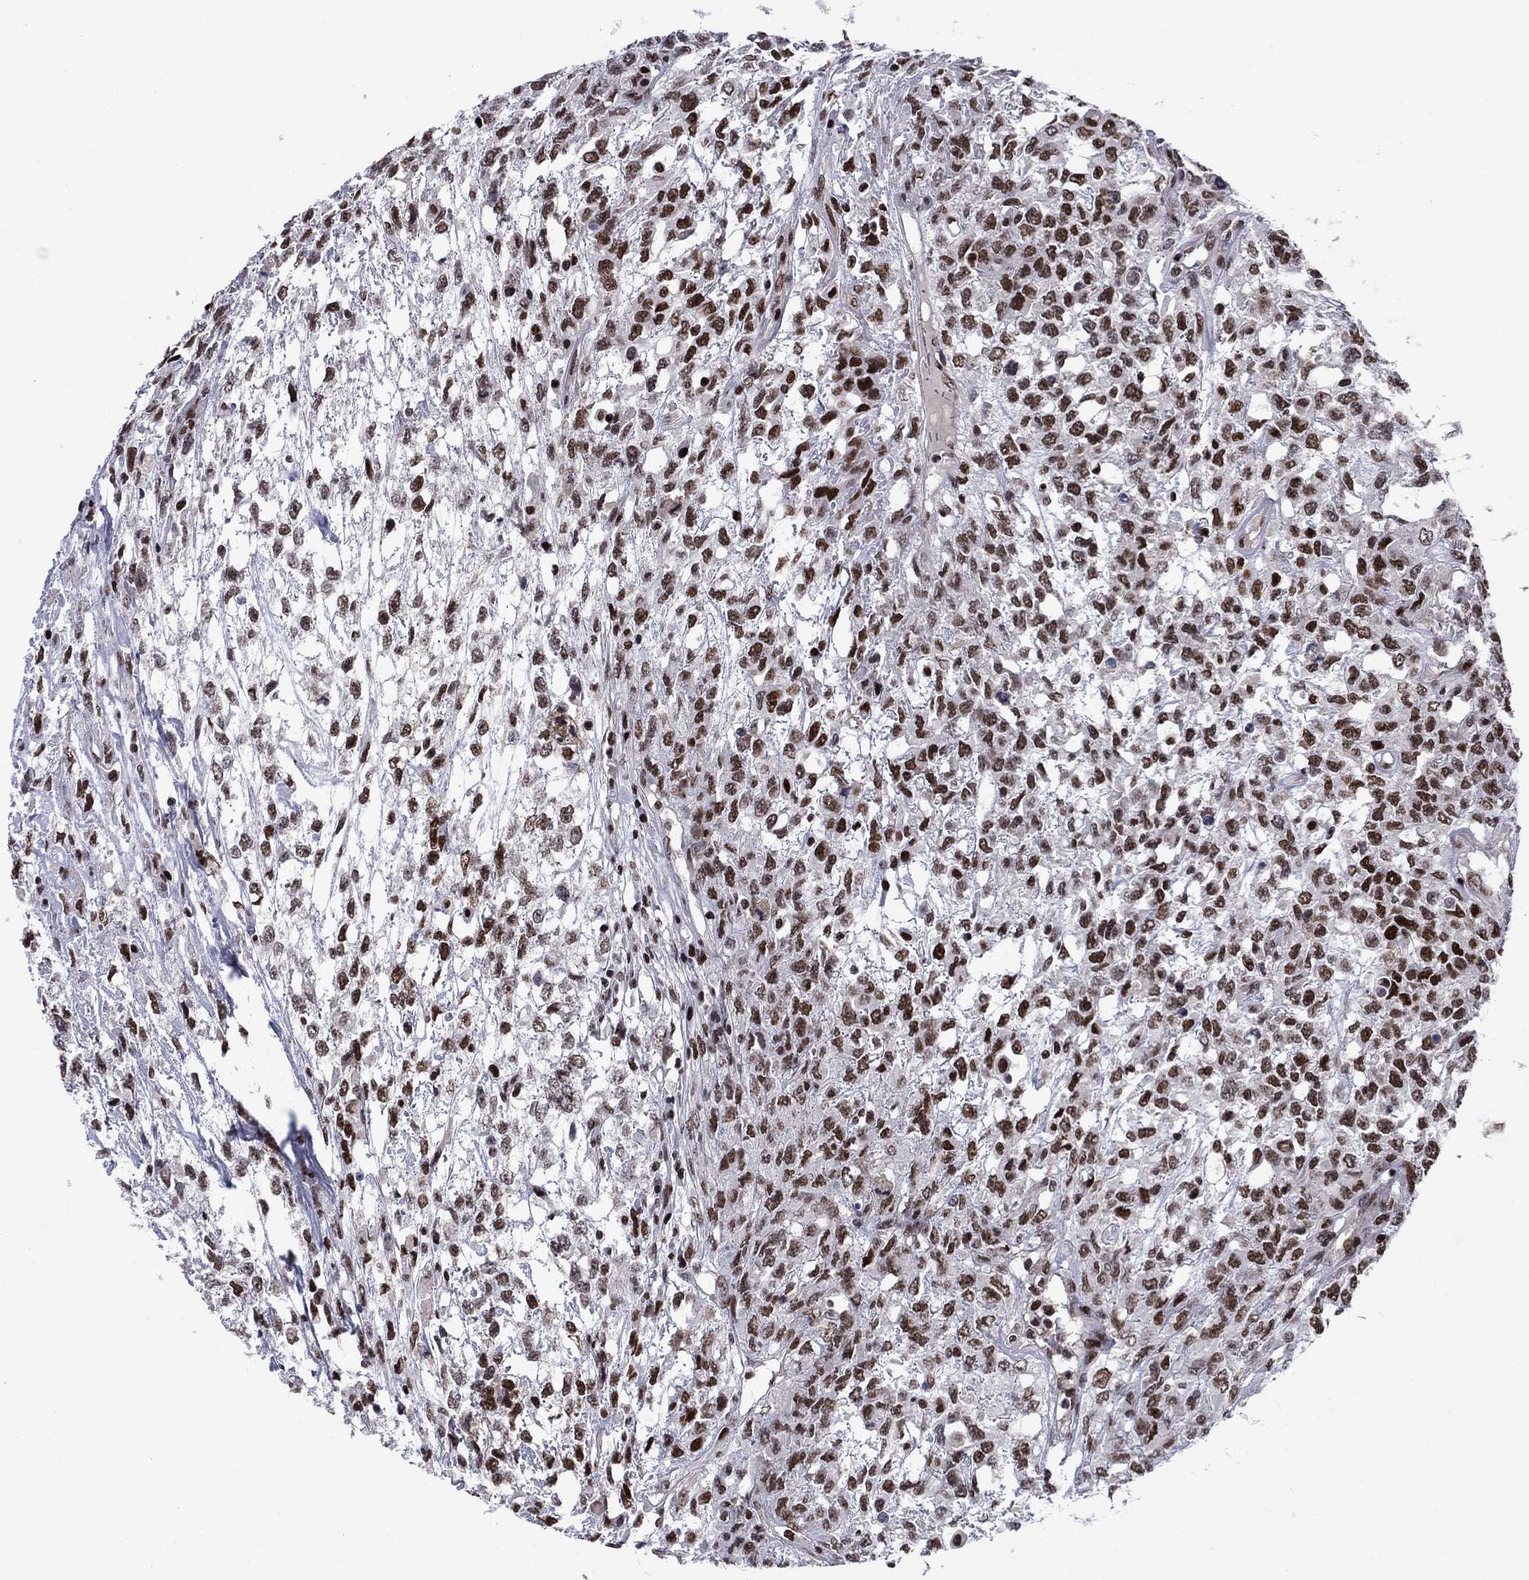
{"staining": {"intensity": "strong", "quantity": ">75%", "location": "nuclear"}, "tissue": "testis cancer", "cell_type": "Tumor cells", "image_type": "cancer", "snomed": [{"axis": "morphology", "description": "Seminoma, NOS"}, {"axis": "topography", "description": "Testis"}], "caption": "High-power microscopy captured an immunohistochemistry (IHC) micrograph of seminoma (testis), revealing strong nuclear positivity in about >75% of tumor cells. (DAB IHC, brown staining for protein, blue staining for nuclei).", "gene": "RPRD1B", "patient": {"sex": "male", "age": 52}}